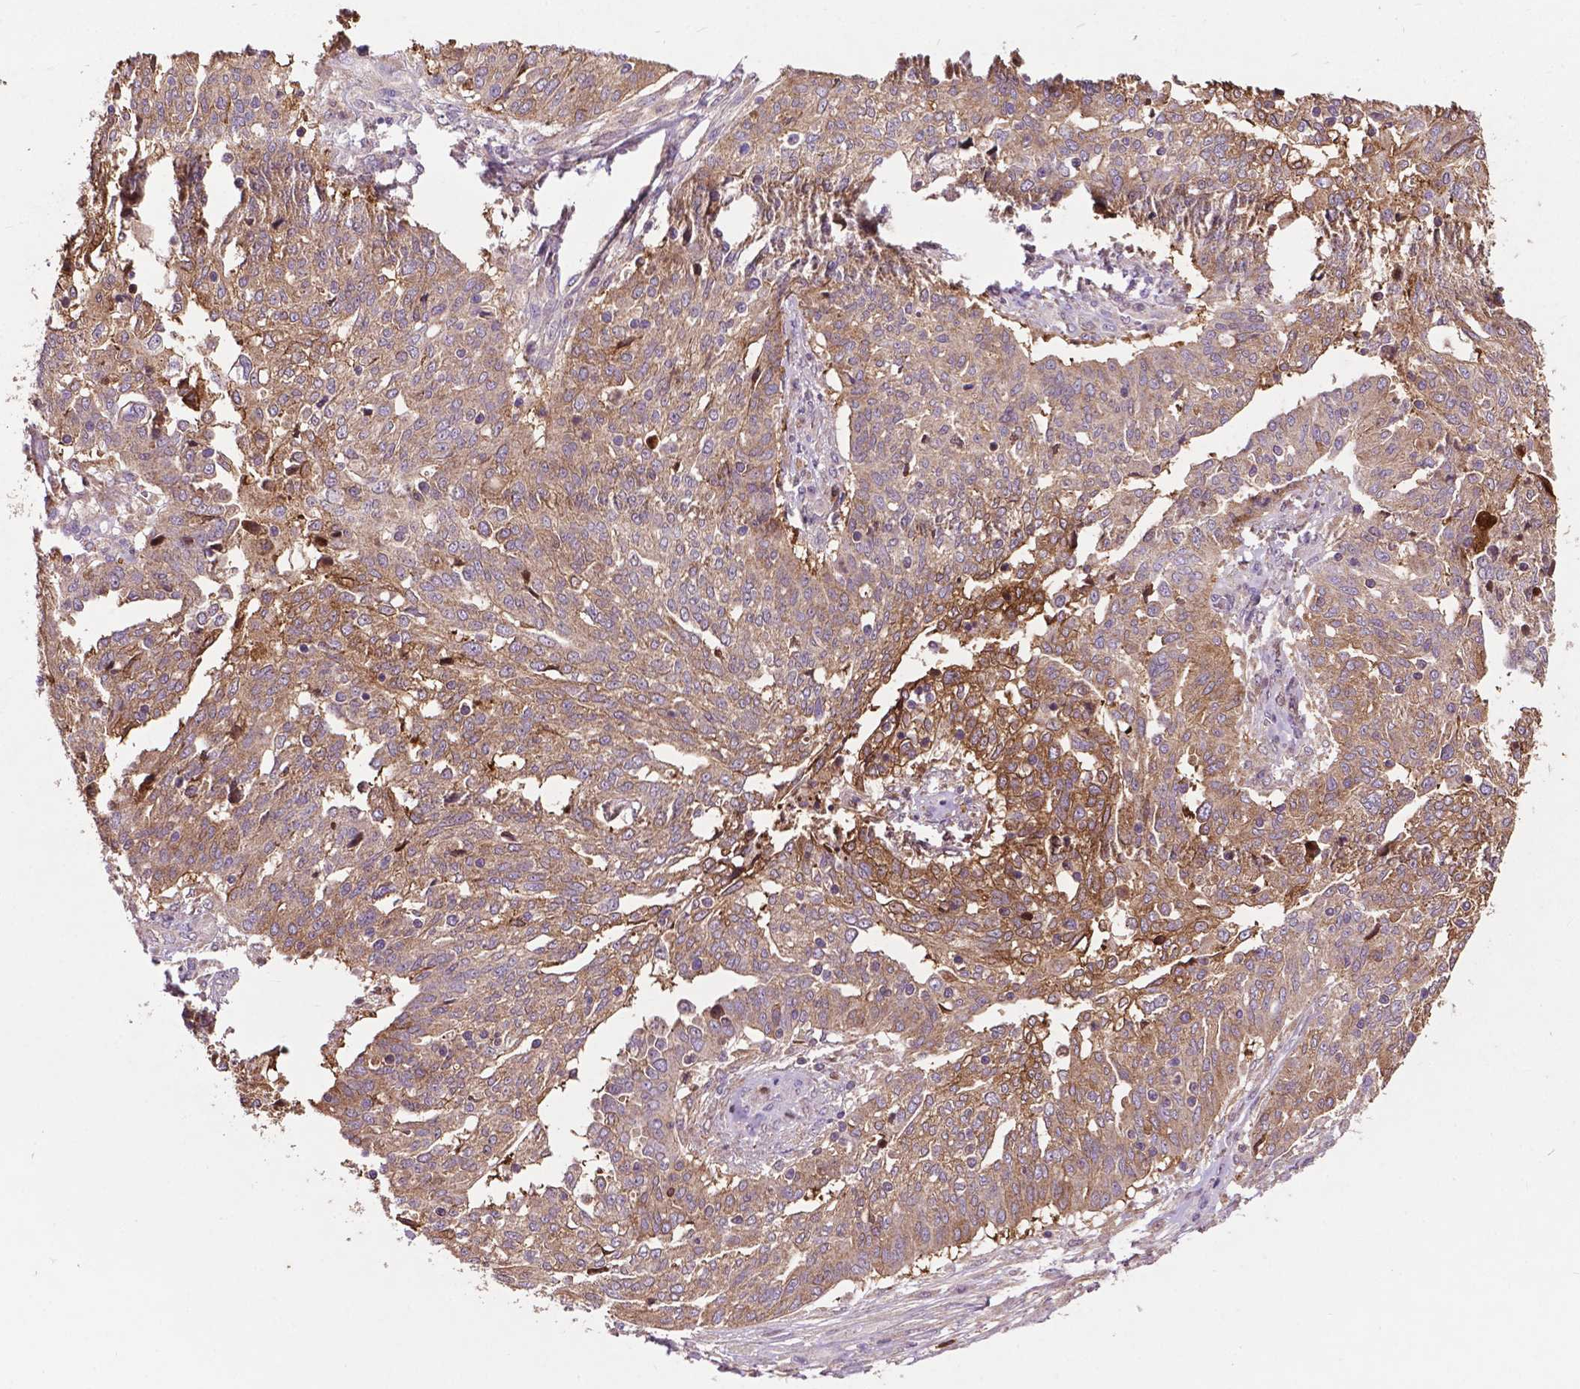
{"staining": {"intensity": "moderate", "quantity": "<25%", "location": "cytoplasmic/membranous"}, "tissue": "ovarian cancer", "cell_type": "Tumor cells", "image_type": "cancer", "snomed": [{"axis": "morphology", "description": "Cystadenocarcinoma, serous, NOS"}, {"axis": "topography", "description": "Ovary"}], "caption": "Human serous cystadenocarcinoma (ovarian) stained with a brown dye exhibits moderate cytoplasmic/membranous positive expression in approximately <25% of tumor cells.", "gene": "SMAD3", "patient": {"sex": "female", "age": 67}}